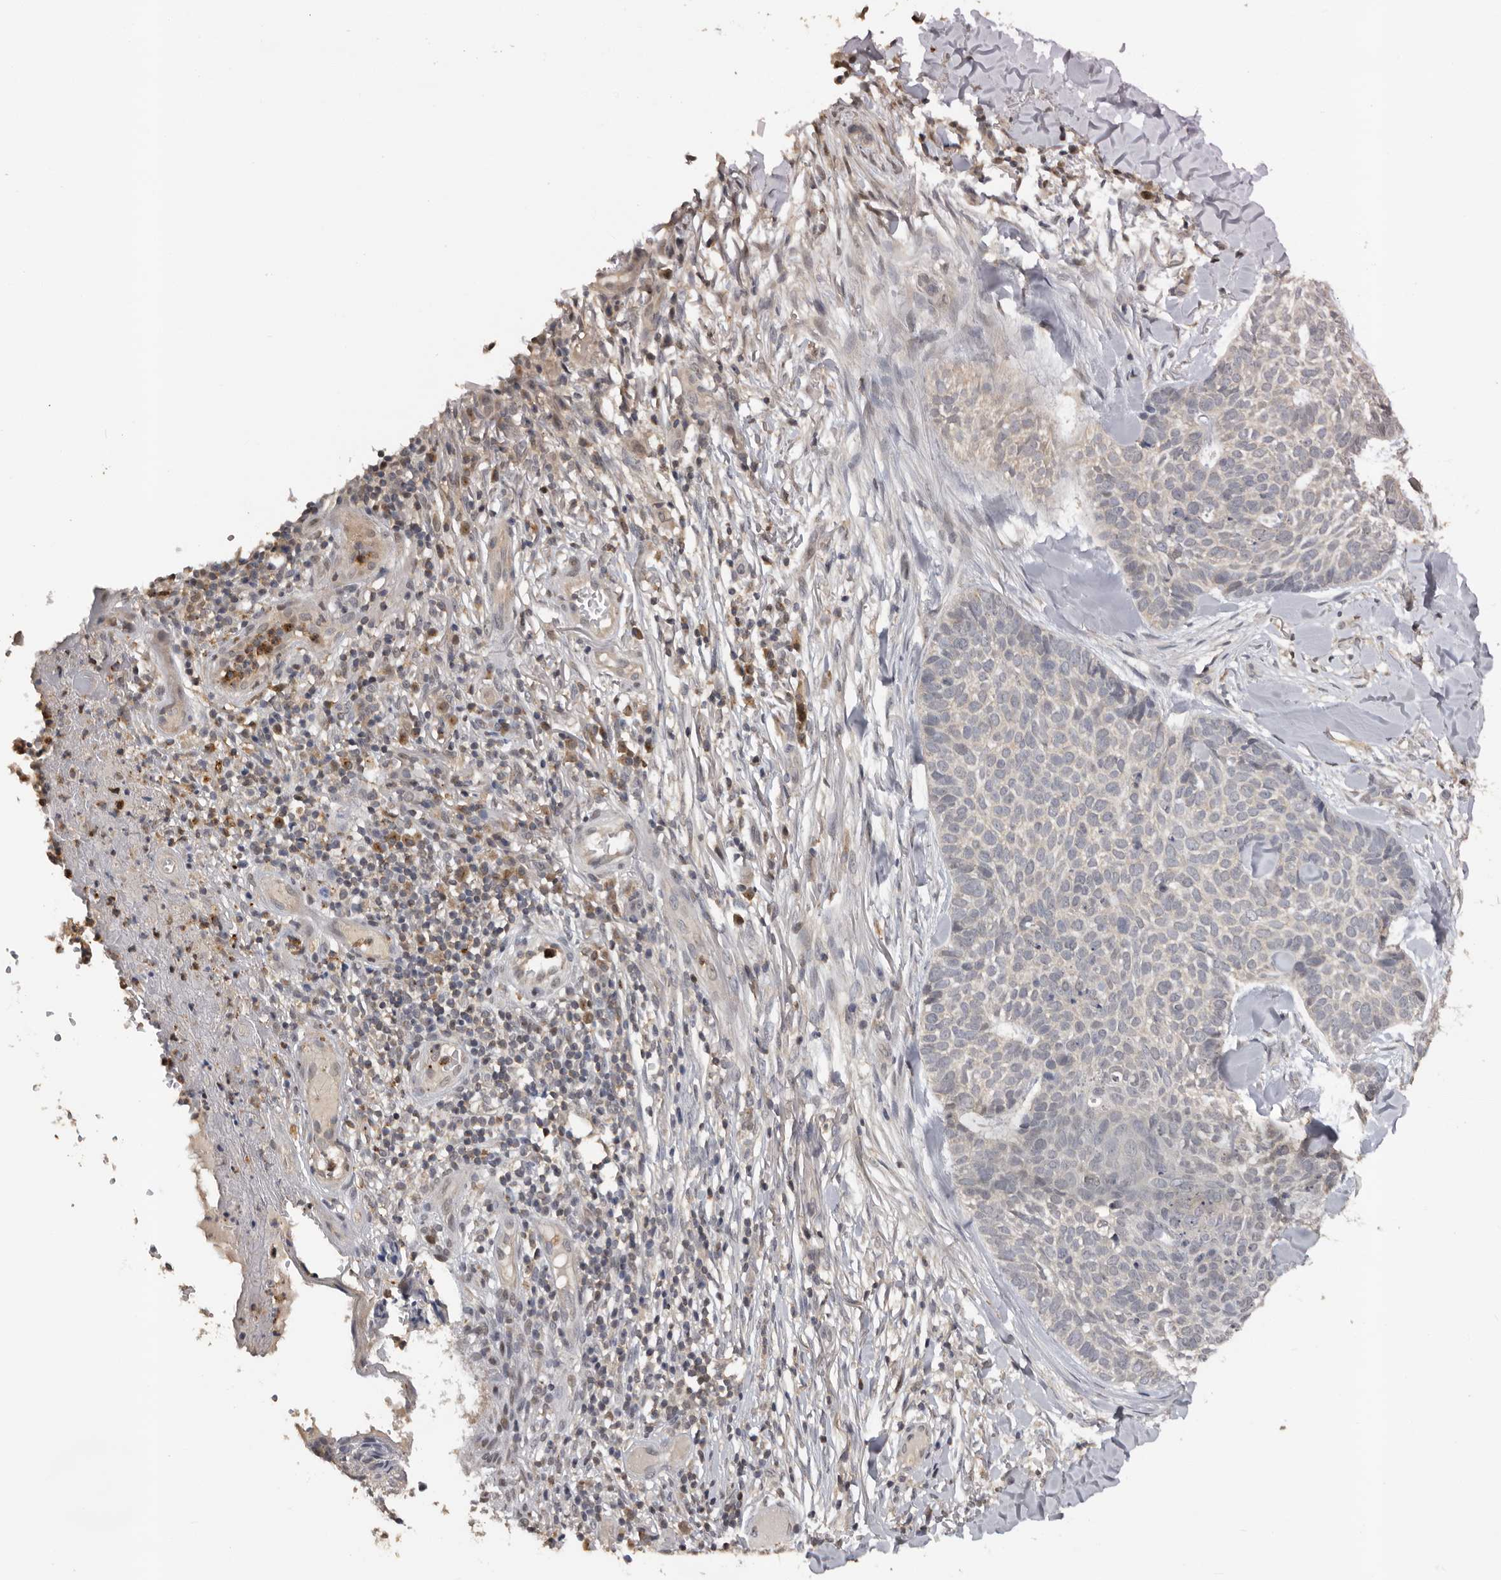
{"staining": {"intensity": "negative", "quantity": "none", "location": "none"}, "tissue": "skin cancer", "cell_type": "Tumor cells", "image_type": "cancer", "snomed": [{"axis": "morphology", "description": "Normal tissue, NOS"}, {"axis": "morphology", "description": "Basal cell carcinoma"}, {"axis": "topography", "description": "Skin"}], "caption": "A micrograph of human basal cell carcinoma (skin) is negative for staining in tumor cells. The staining is performed using DAB brown chromogen with nuclei counter-stained in using hematoxylin.", "gene": "KIF2B", "patient": {"sex": "male", "age": 67}}